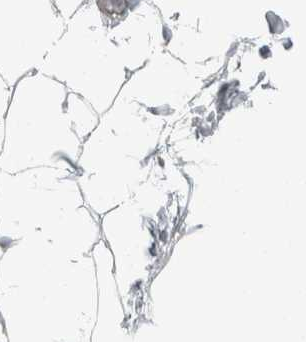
{"staining": {"intensity": "negative", "quantity": "none", "location": "none"}, "tissue": "adipose tissue", "cell_type": "Adipocytes", "image_type": "normal", "snomed": [{"axis": "morphology", "description": "Normal tissue, NOS"}, {"axis": "topography", "description": "Breast"}, {"axis": "topography", "description": "Soft tissue"}], "caption": "Immunohistochemical staining of normal adipose tissue reveals no significant staining in adipocytes. The staining is performed using DAB (3,3'-diaminobenzidine) brown chromogen with nuclei counter-stained in using hematoxylin.", "gene": "KCNJ3", "patient": {"sex": "female", "age": 75}}